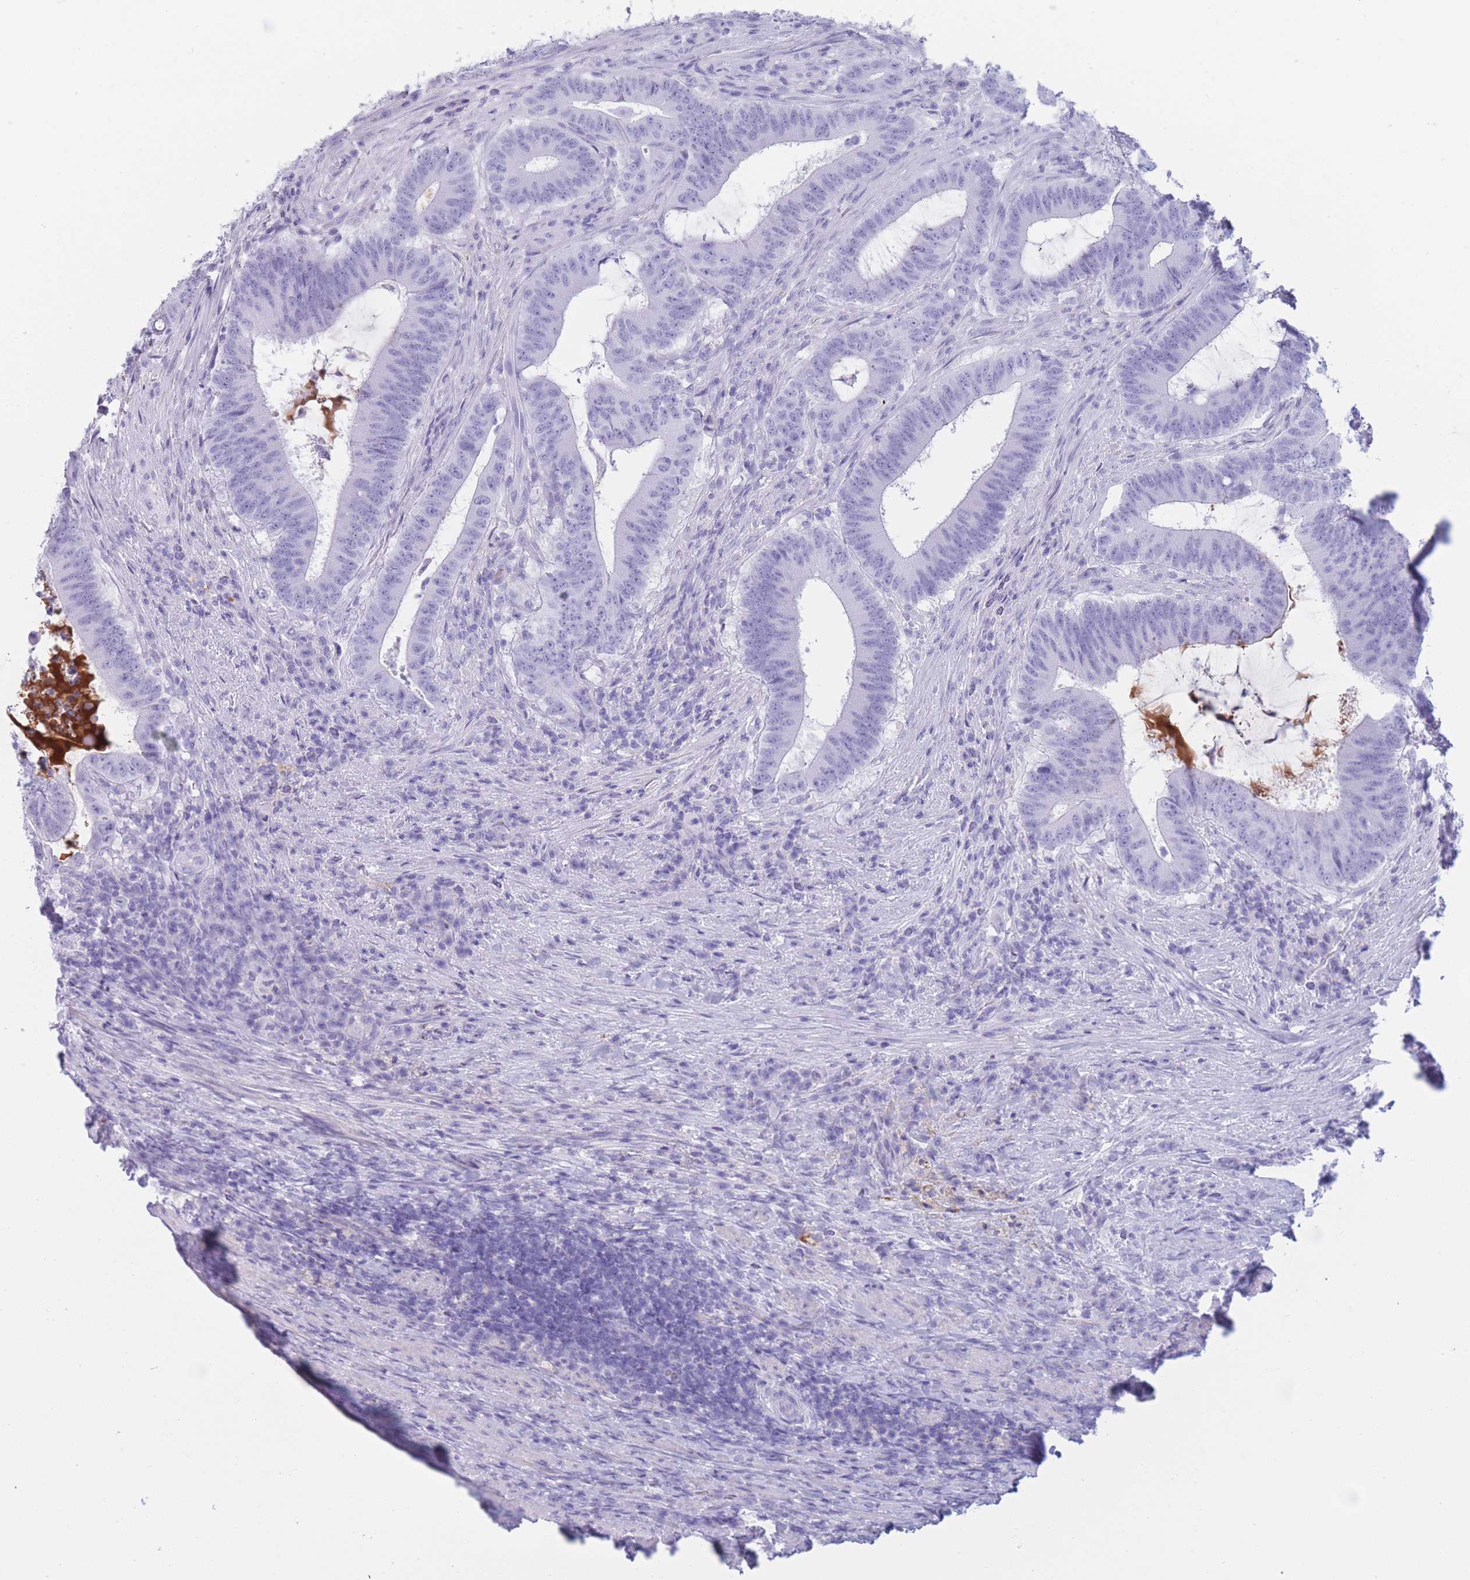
{"staining": {"intensity": "negative", "quantity": "none", "location": "none"}, "tissue": "colorectal cancer", "cell_type": "Tumor cells", "image_type": "cancer", "snomed": [{"axis": "morphology", "description": "Adenocarcinoma, NOS"}, {"axis": "topography", "description": "Colon"}], "caption": "Tumor cells are negative for brown protein staining in colorectal adenocarcinoma.", "gene": "TNFSF11", "patient": {"sex": "female", "age": 43}}